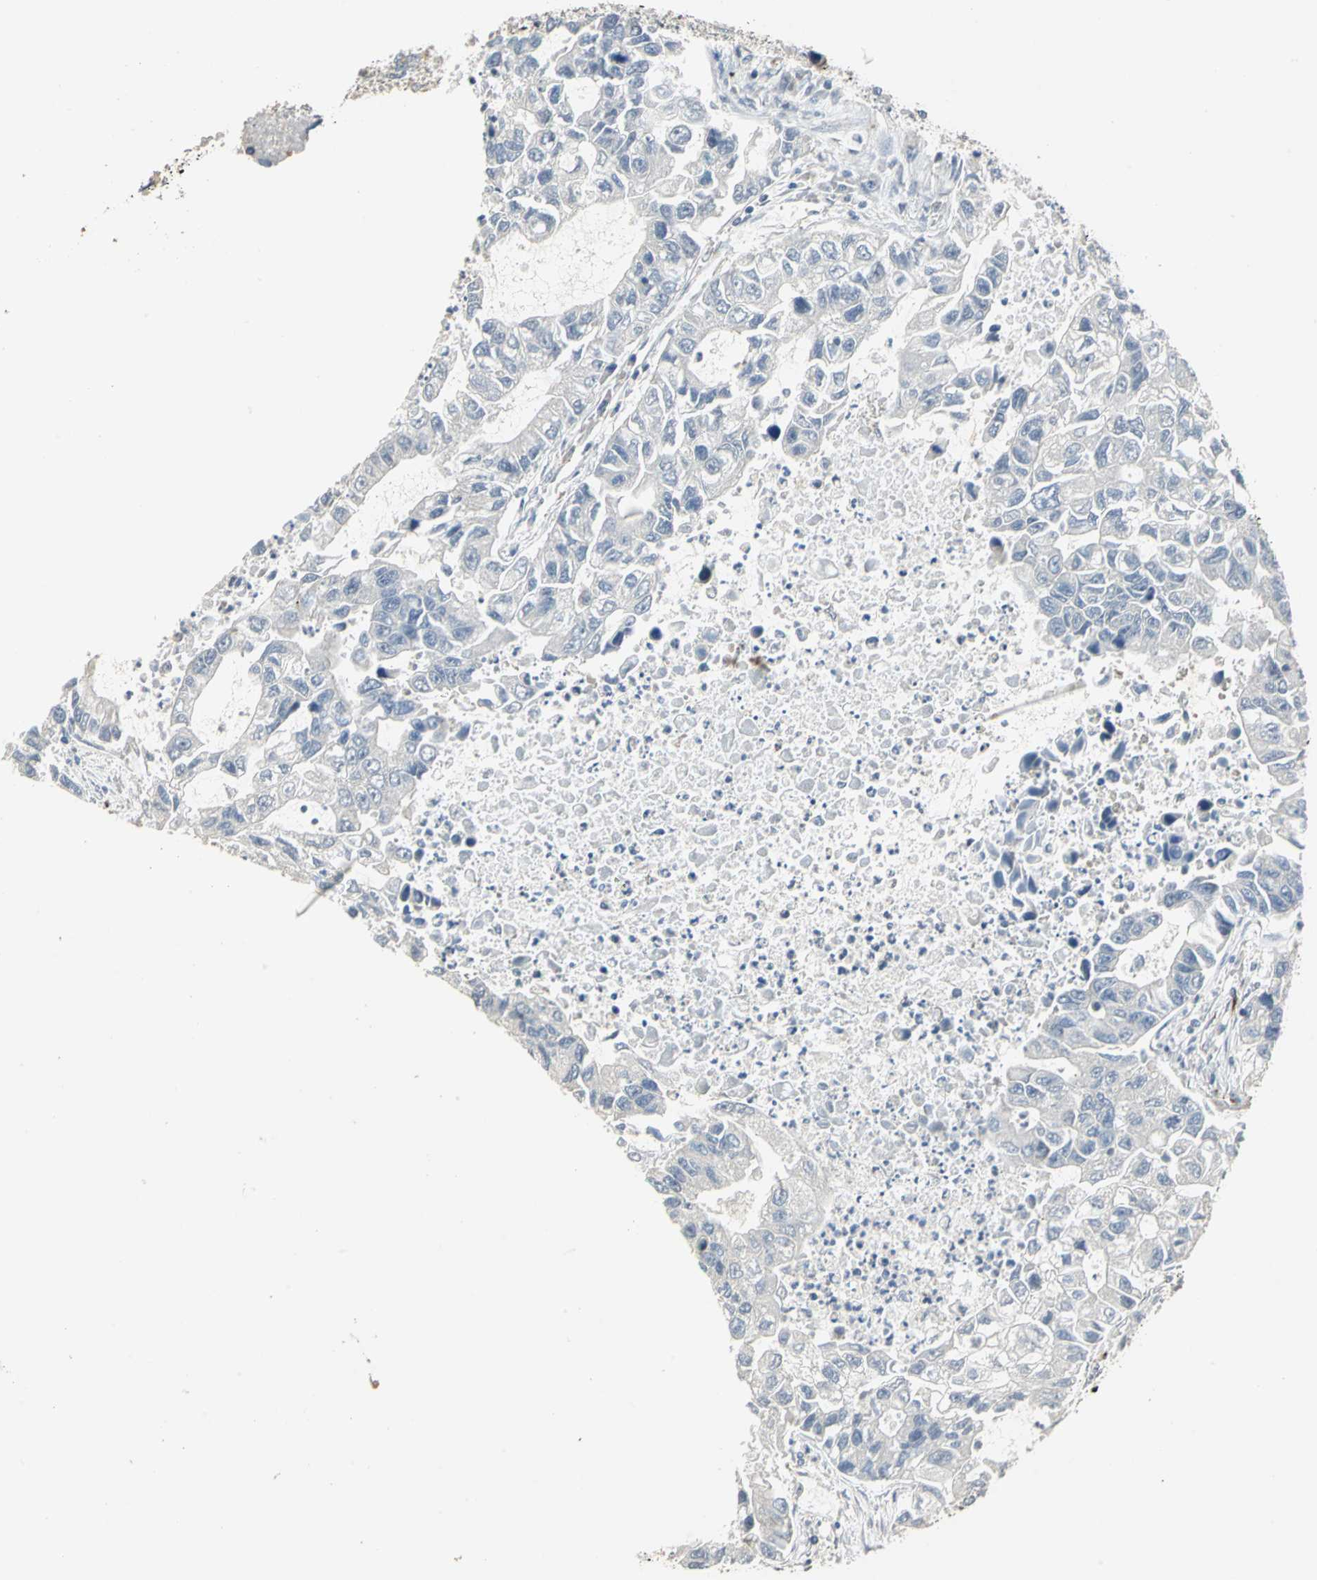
{"staining": {"intensity": "negative", "quantity": "none", "location": "none"}, "tissue": "lung cancer", "cell_type": "Tumor cells", "image_type": "cancer", "snomed": [{"axis": "morphology", "description": "Adenocarcinoma, NOS"}, {"axis": "topography", "description": "Lung"}], "caption": "Immunohistochemical staining of adenocarcinoma (lung) demonstrates no significant positivity in tumor cells.", "gene": "RAPGEF1", "patient": {"sex": "female", "age": 51}}